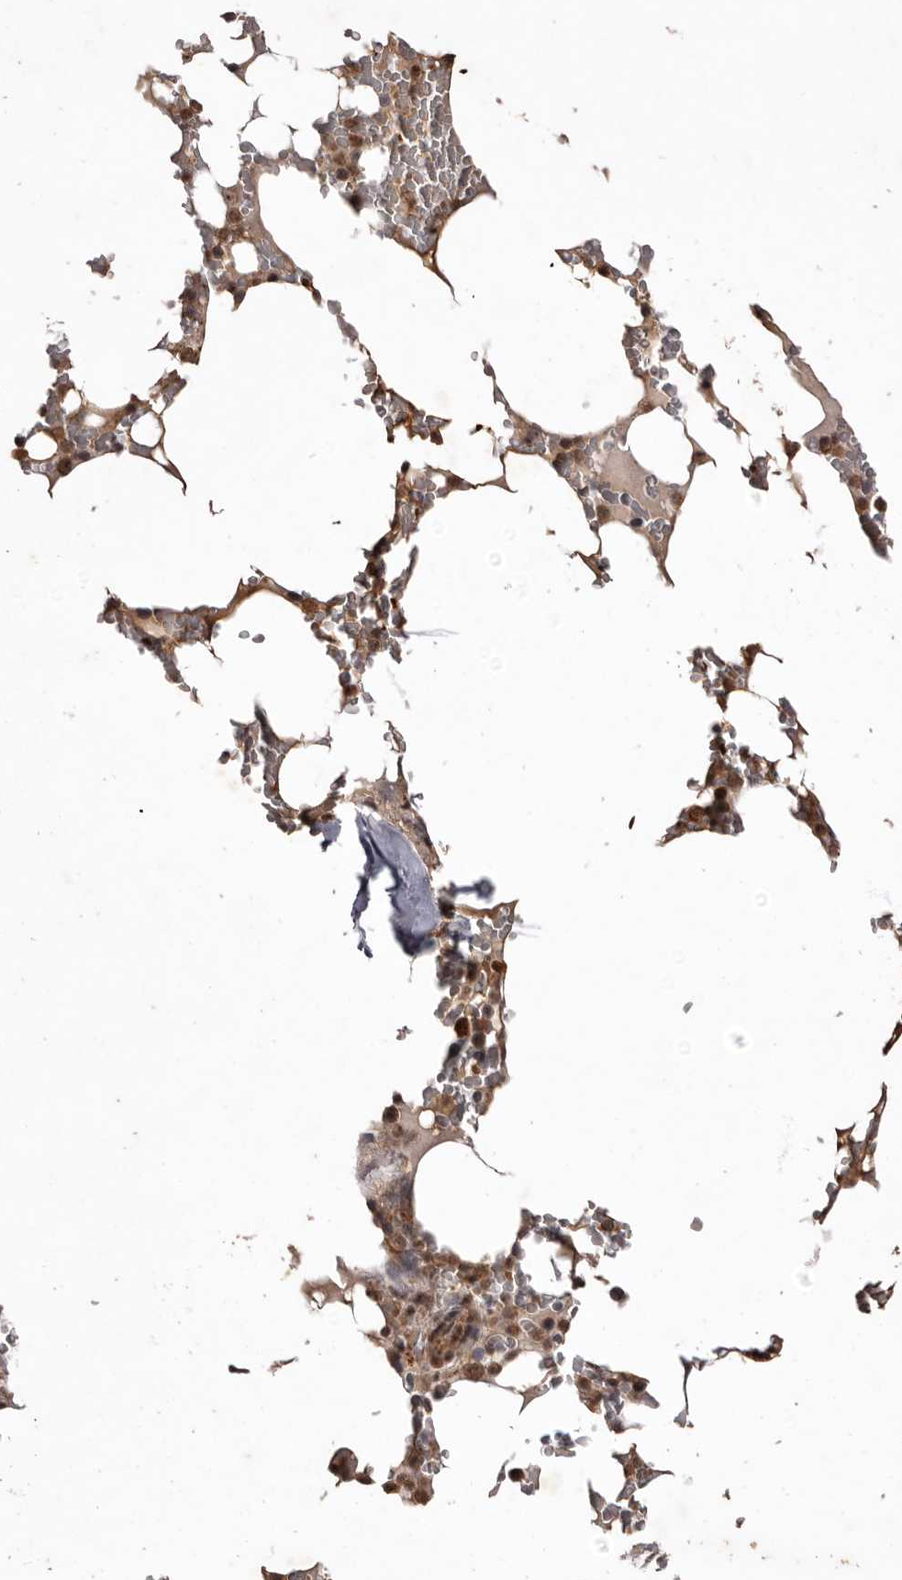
{"staining": {"intensity": "moderate", "quantity": "25%-75%", "location": "cytoplasmic/membranous,nuclear"}, "tissue": "bone marrow", "cell_type": "Hematopoietic cells", "image_type": "normal", "snomed": [{"axis": "morphology", "description": "Normal tissue, NOS"}, {"axis": "topography", "description": "Bone marrow"}], "caption": "Hematopoietic cells show moderate cytoplasmic/membranous,nuclear staining in about 25%-75% of cells in normal bone marrow. (IHC, brightfield microscopy, high magnification).", "gene": "NOTCH1", "patient": {"sex": "male", "age": 58}}